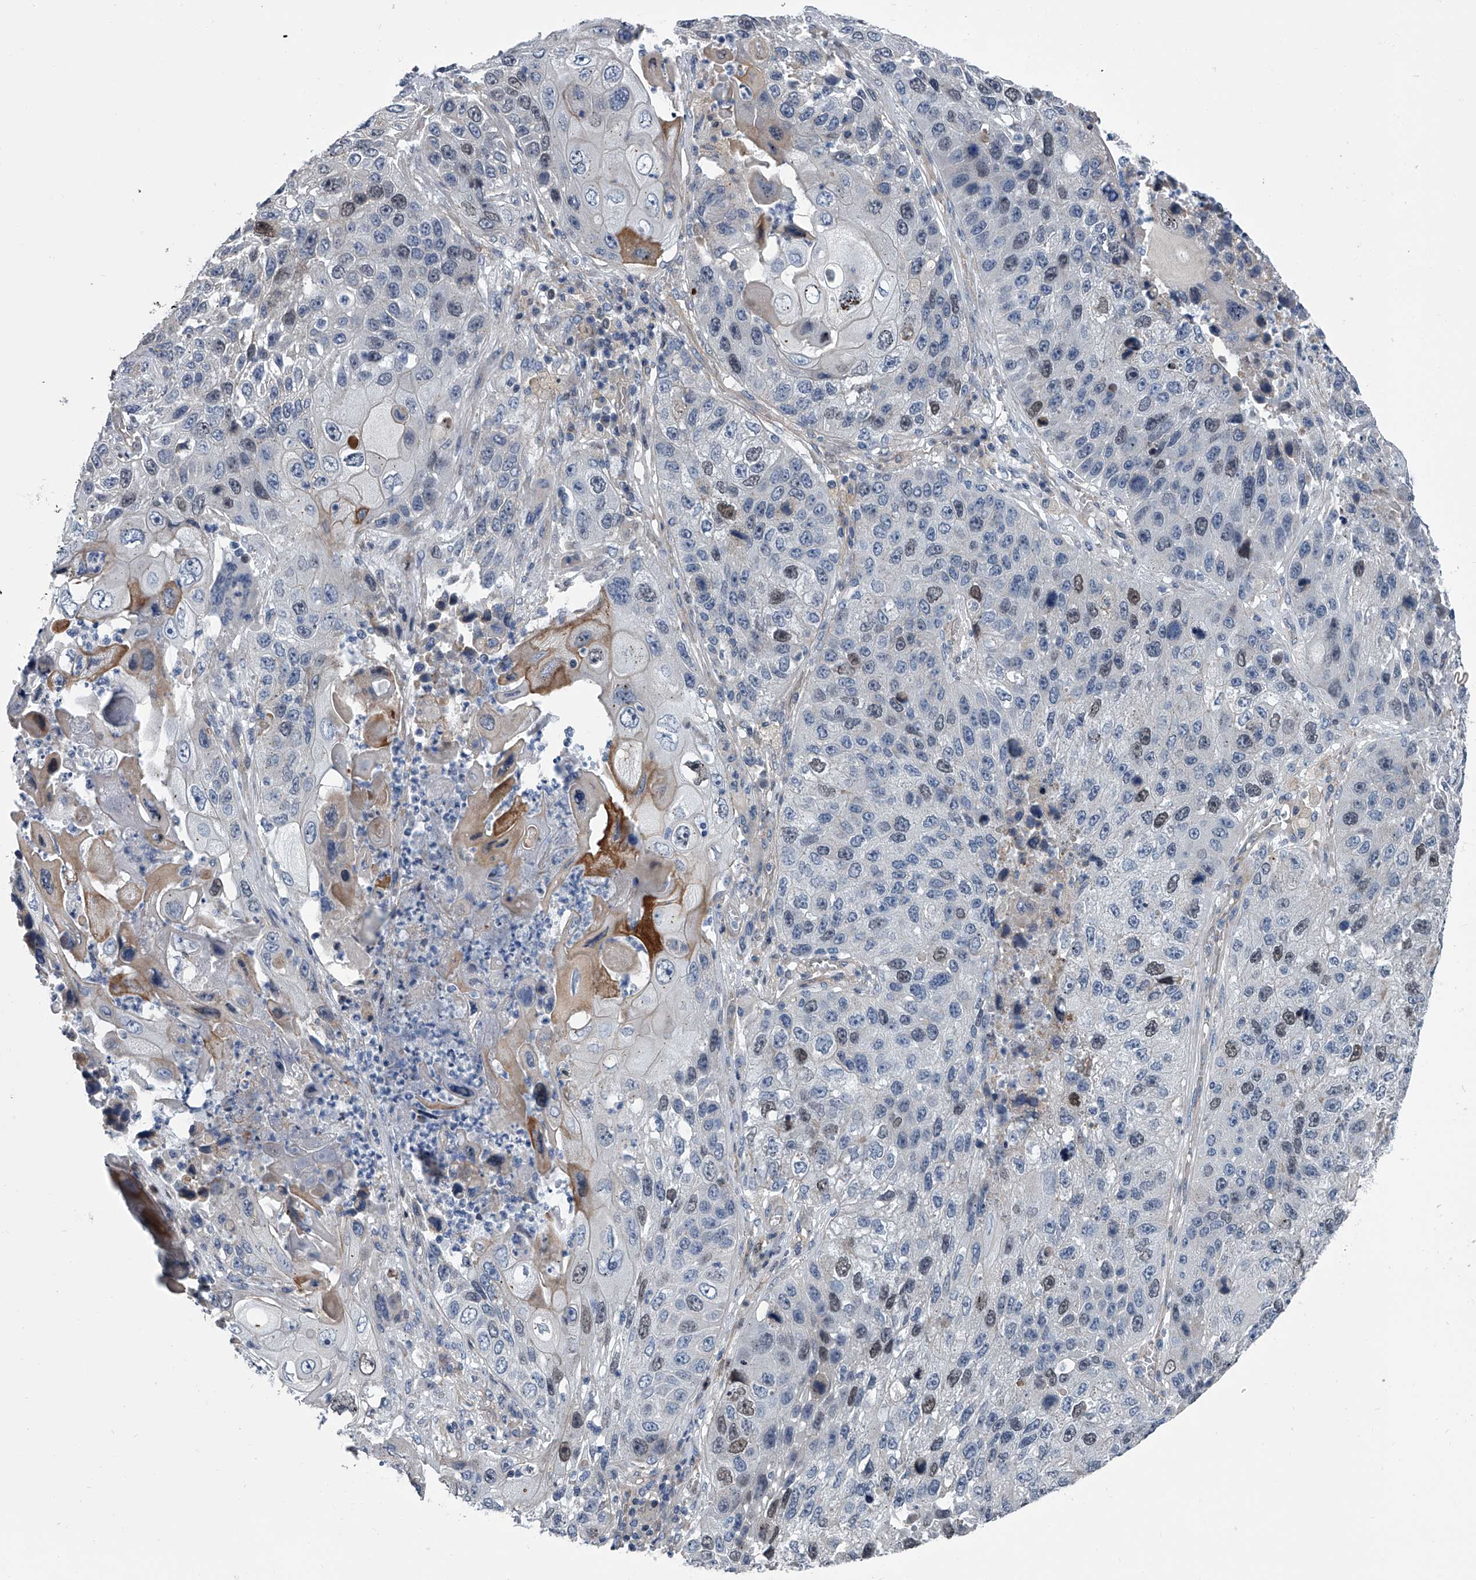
{"staining": {"intensity": "weak", "quantity": "<25%", "location": "nuclear"}, "tissue": "lung cancer", "cell_type": "Tumor cells", "image_type": "cancer", "snomed": [{"axis": "morphology", "description": "Squamous cell carcinoma, NOS"}, {"axis": "topography", "description": "Lung"}], "caption": "Protein analysis of lung cancer (squamous cell carcinoma) reveals no significant positivity in tumor cells.", "gene": "ABCG1", "patient": {"sex": "male", "age": 61}}